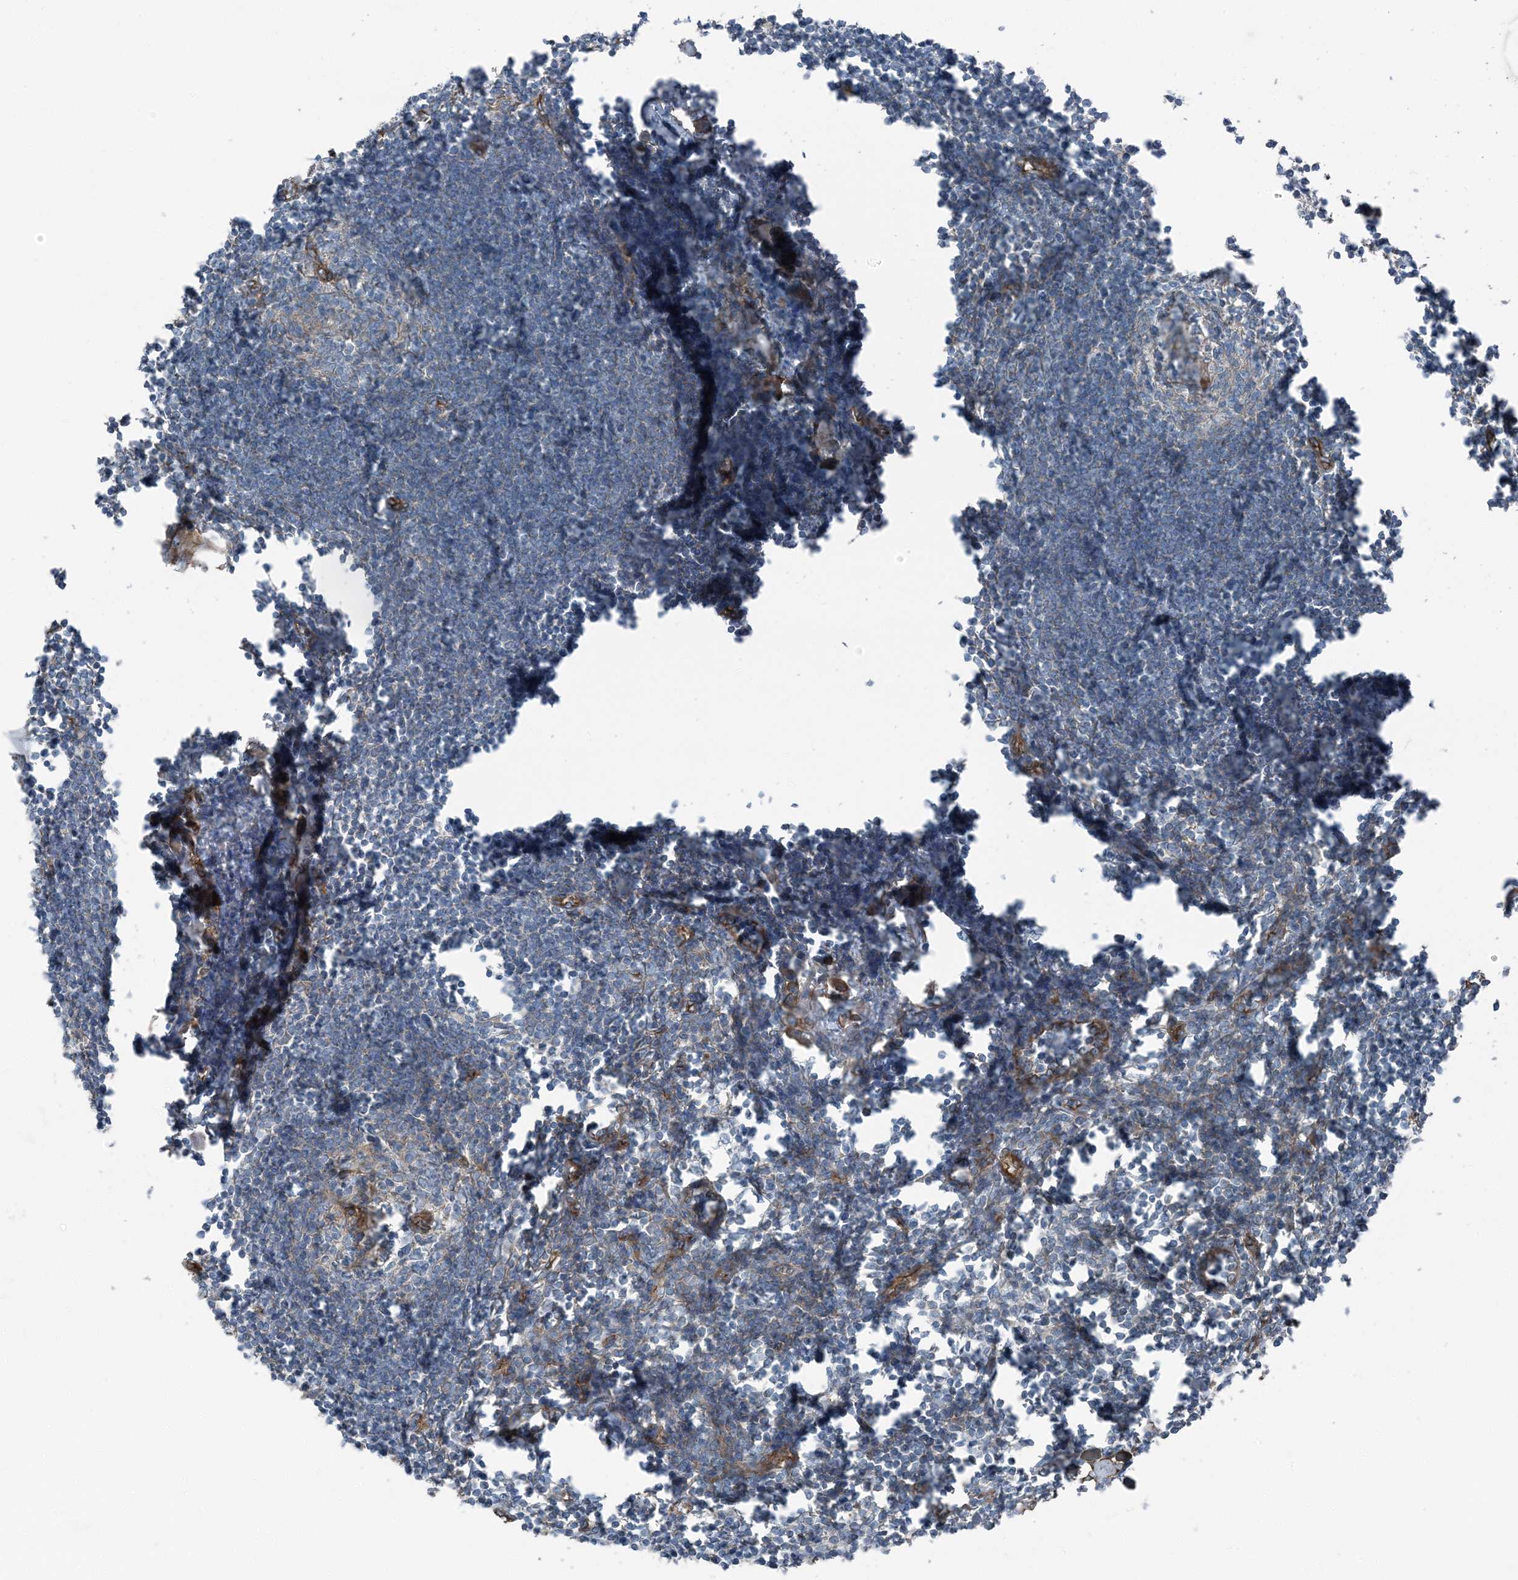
{"staining": {"intensity": "moderate", "quantity": "<25%", "location": "cytoplasmic/membranous"}, "tissue": "lymph node", "cell_type": "Germinal center cells", "image_type": "normal", "snomed": [{"axis": "morphology", "description": "Normal tissue, NOS"}, {"axis": "morphology", "description": "Malignant melanoma, Metastatic site"}, {"axis": "topography", "description": "Lymph node"}], "caption": "IHC image of normal lymph node: human lymph node stained using IHC shows low levels of moderate protein expression localized specifically in the cytoplasmic/membranous of germinal center cells, appearing as a cytoplasmic/membranous brown color.", "gene": "ZFP90", "patient": {"sex": "male", "age": 41}}